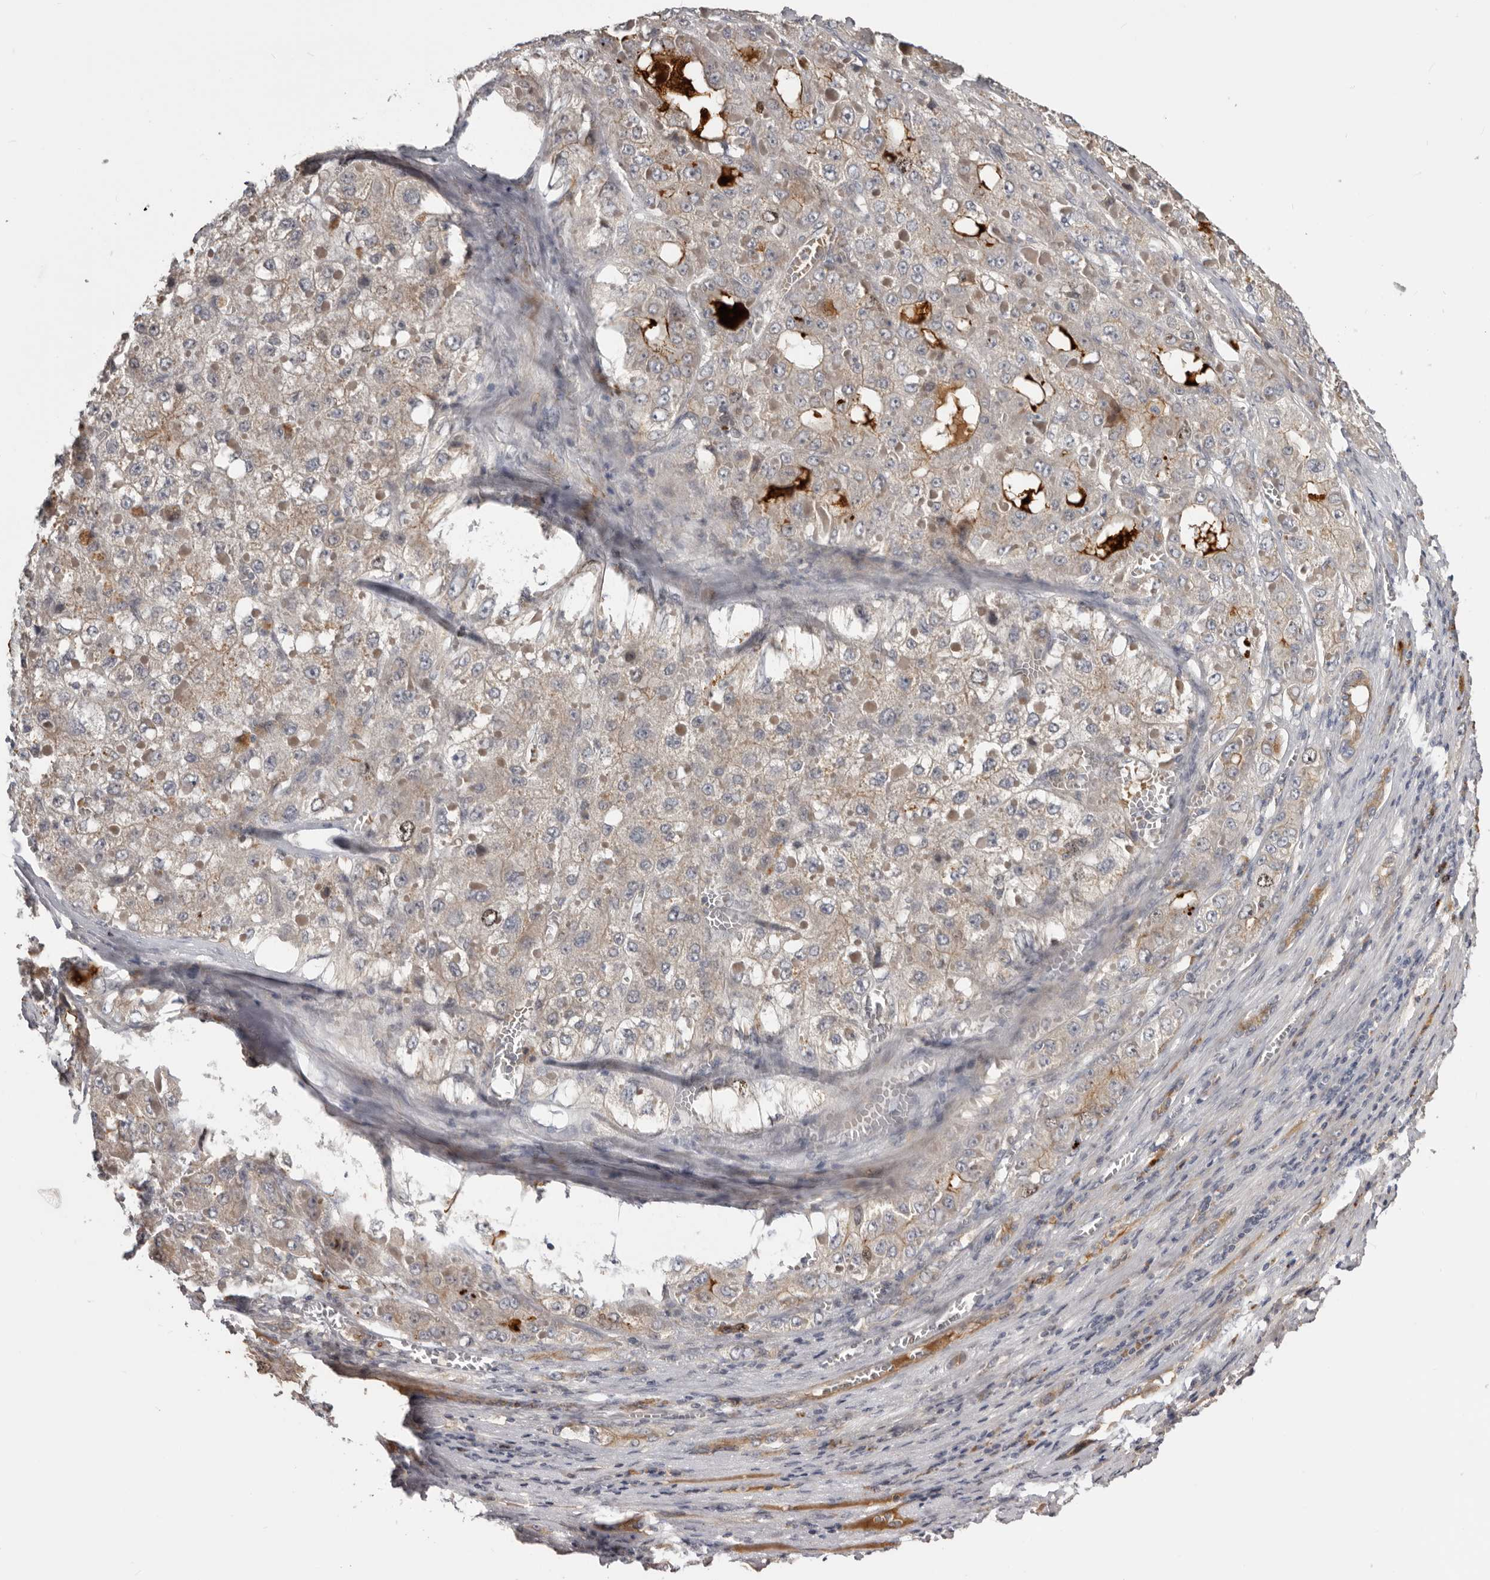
{"staining": {"intensity": "moderate", "quantity": "<25%", "location": "cytoplasmic/membranous,nuclear"}, "tissue": "liver cancer", "cell_type": "Tumor cells", "image_type": "cancer", "snomed": [{"axis": "morphology", "description": "Carcinoma, Hepatocellular, NOS"}, {"axis": "topography", "description": "Liver"}], "caption": "Brown immunohistochemical staining in human liver cancer (hepatocellular carcinoma) shows moderate cytoplasmic/membranous and nuclear positivity in about <25% of tumor cells. The staining was performed using DAB, with brown indicating positive protein expression. Nuclei are stained blue with hematoxylin.", "gene": "CDCA8", "patient": {"sex": "female", "age": 73}}